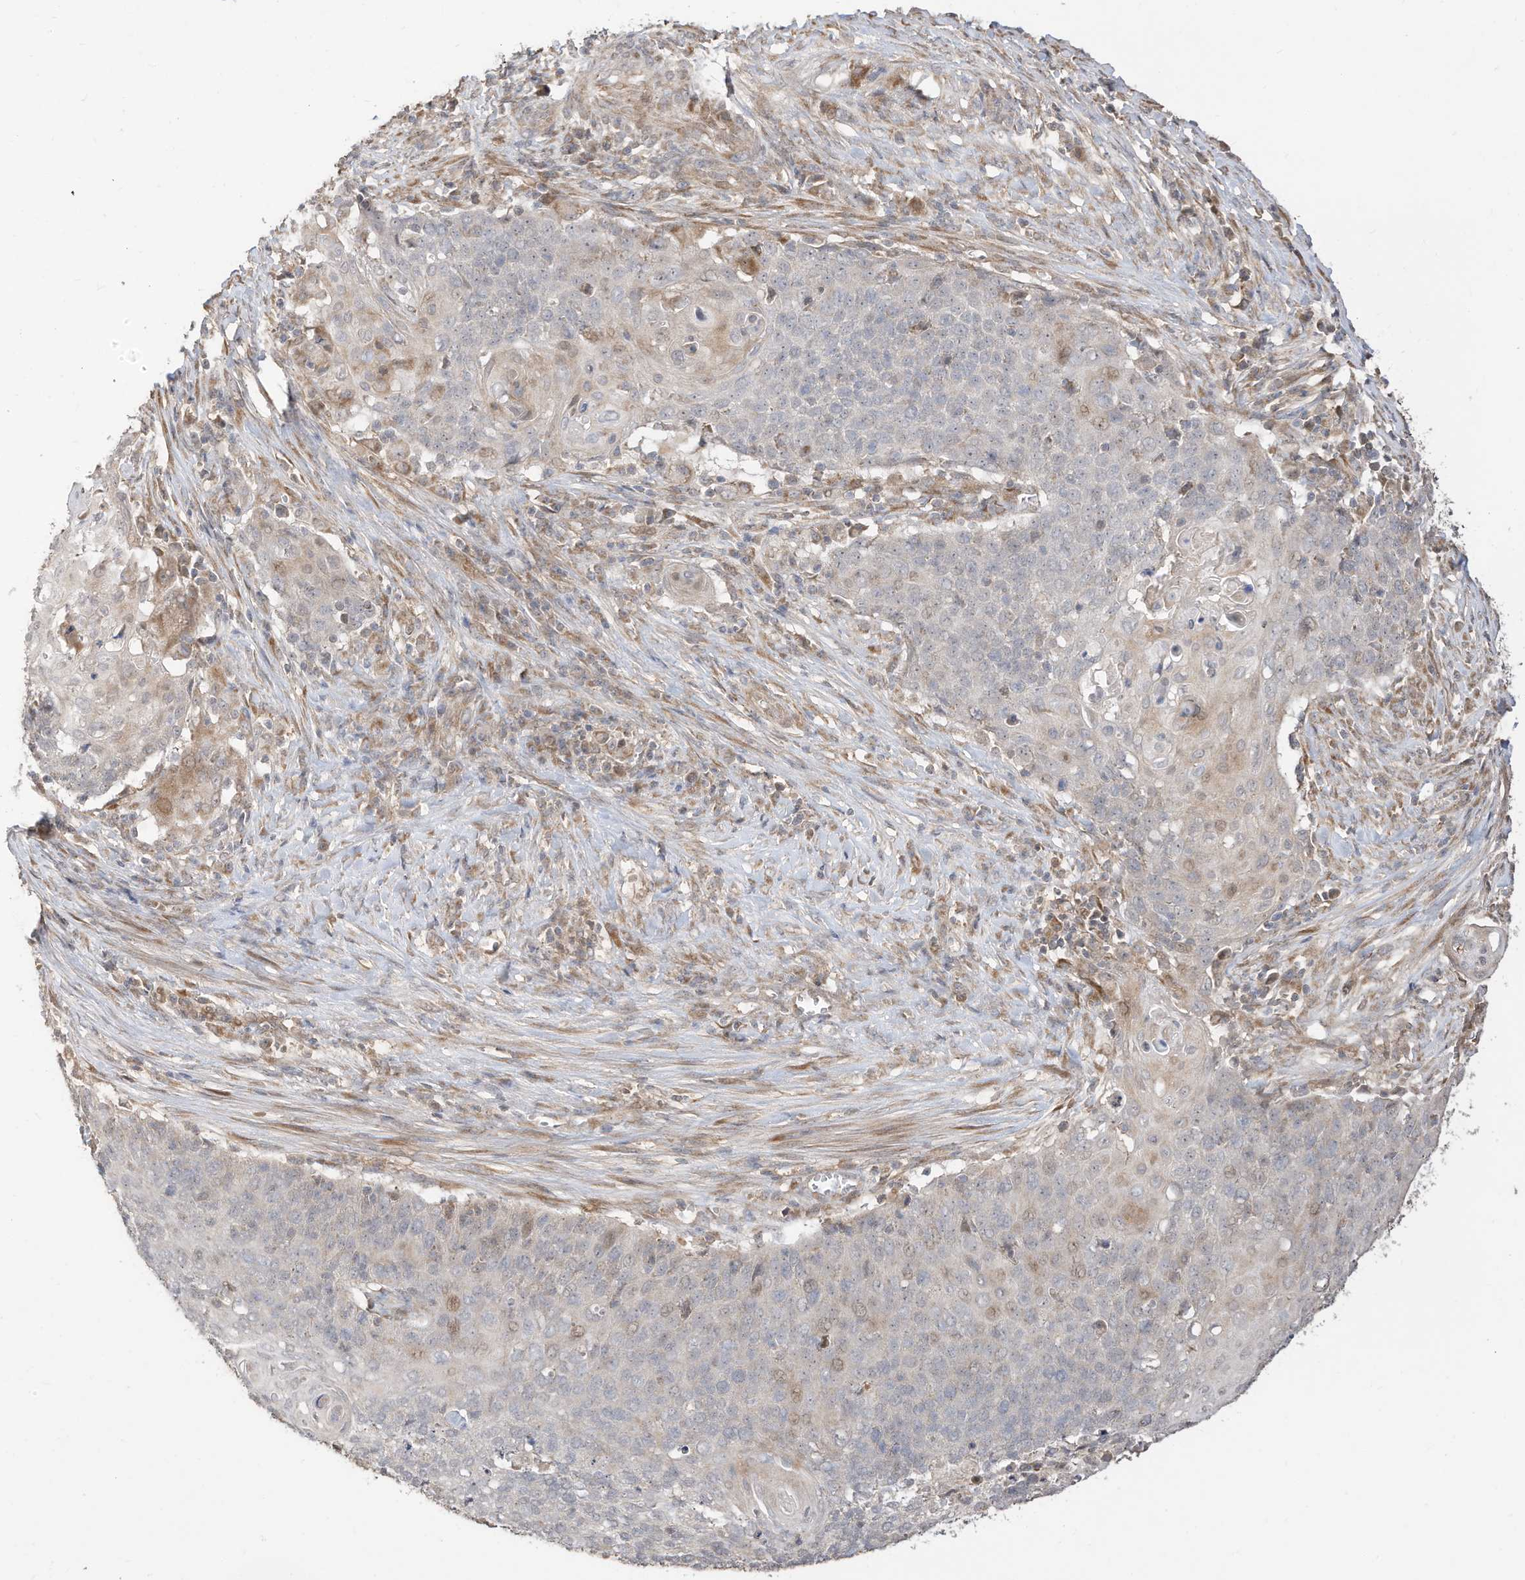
{"staining": {"intensity": "weak", "quantity": "<25%", "location": "cytoplasmic/membranous"}, "tissue": "cervical cancer", "cell_type": "Tumor cells", "image_type": "cancer", "snomed": [{"axis": "morphology", "description": "Squamous cell carcinoma, NOS"}, {"axis": "topography", "description": "Cervix"}], "caption": "There is no significant staining in tumor cells of cervical cancer.", "gene": "CAGE1", "patient": {"sex": "female", "age": 39}}